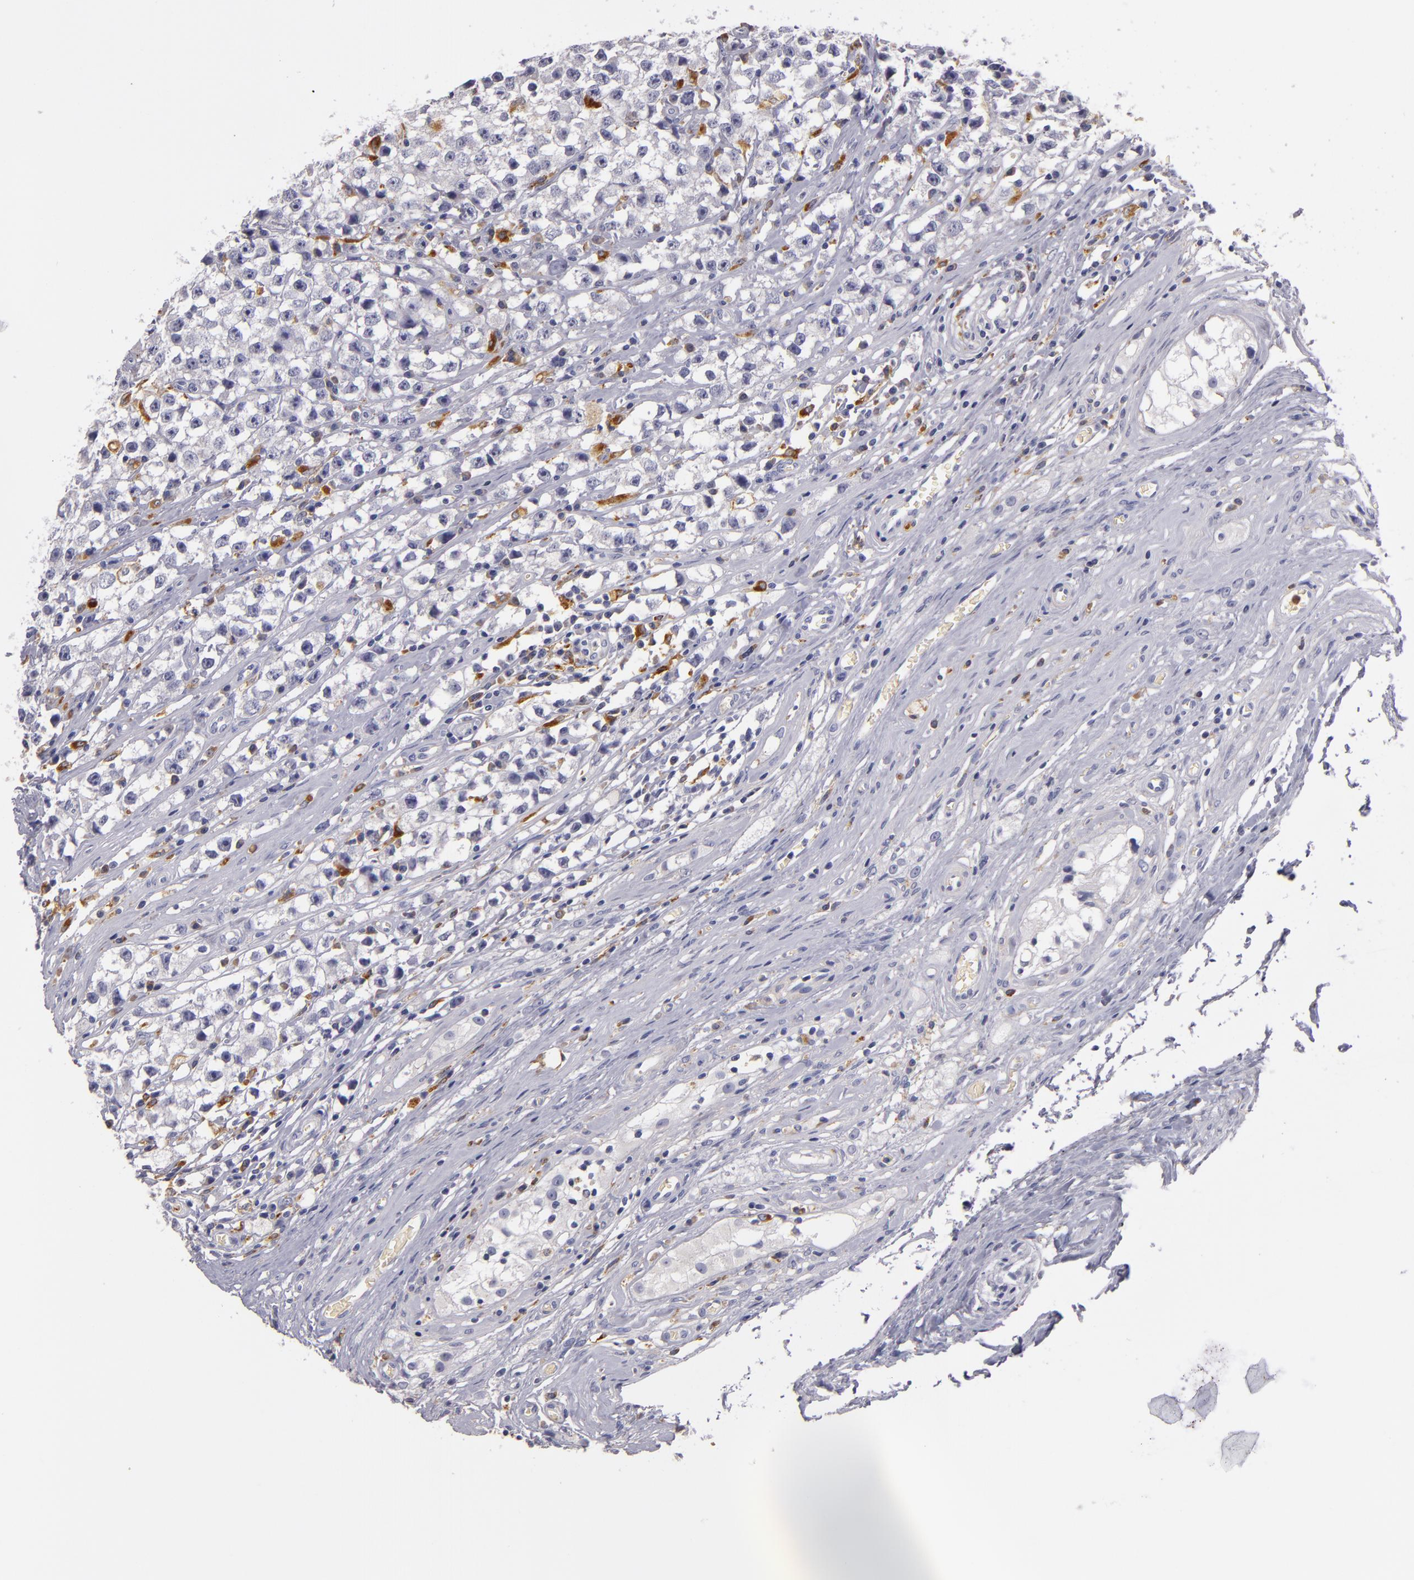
{"staining": {"intensity": "negative", "quantity": "none", "location": "none"}, "tissue": "testis cancer", "cell_type": "Tumor cells", "image_type": "cancer", "snomed": [{"axis": "morphology", "description": "Seminoma, NOS"}, {"axis": "topography", "description": "Testis"}], "caption": "This histopathology image is of testis seminoma stained with immunohistochemistry to label a protein in brown with the nuclei are counter-stained blue. There is no expression in tumor cells.", "gene": "TLR8", "patient": {"sex": "male", "age": 35}}